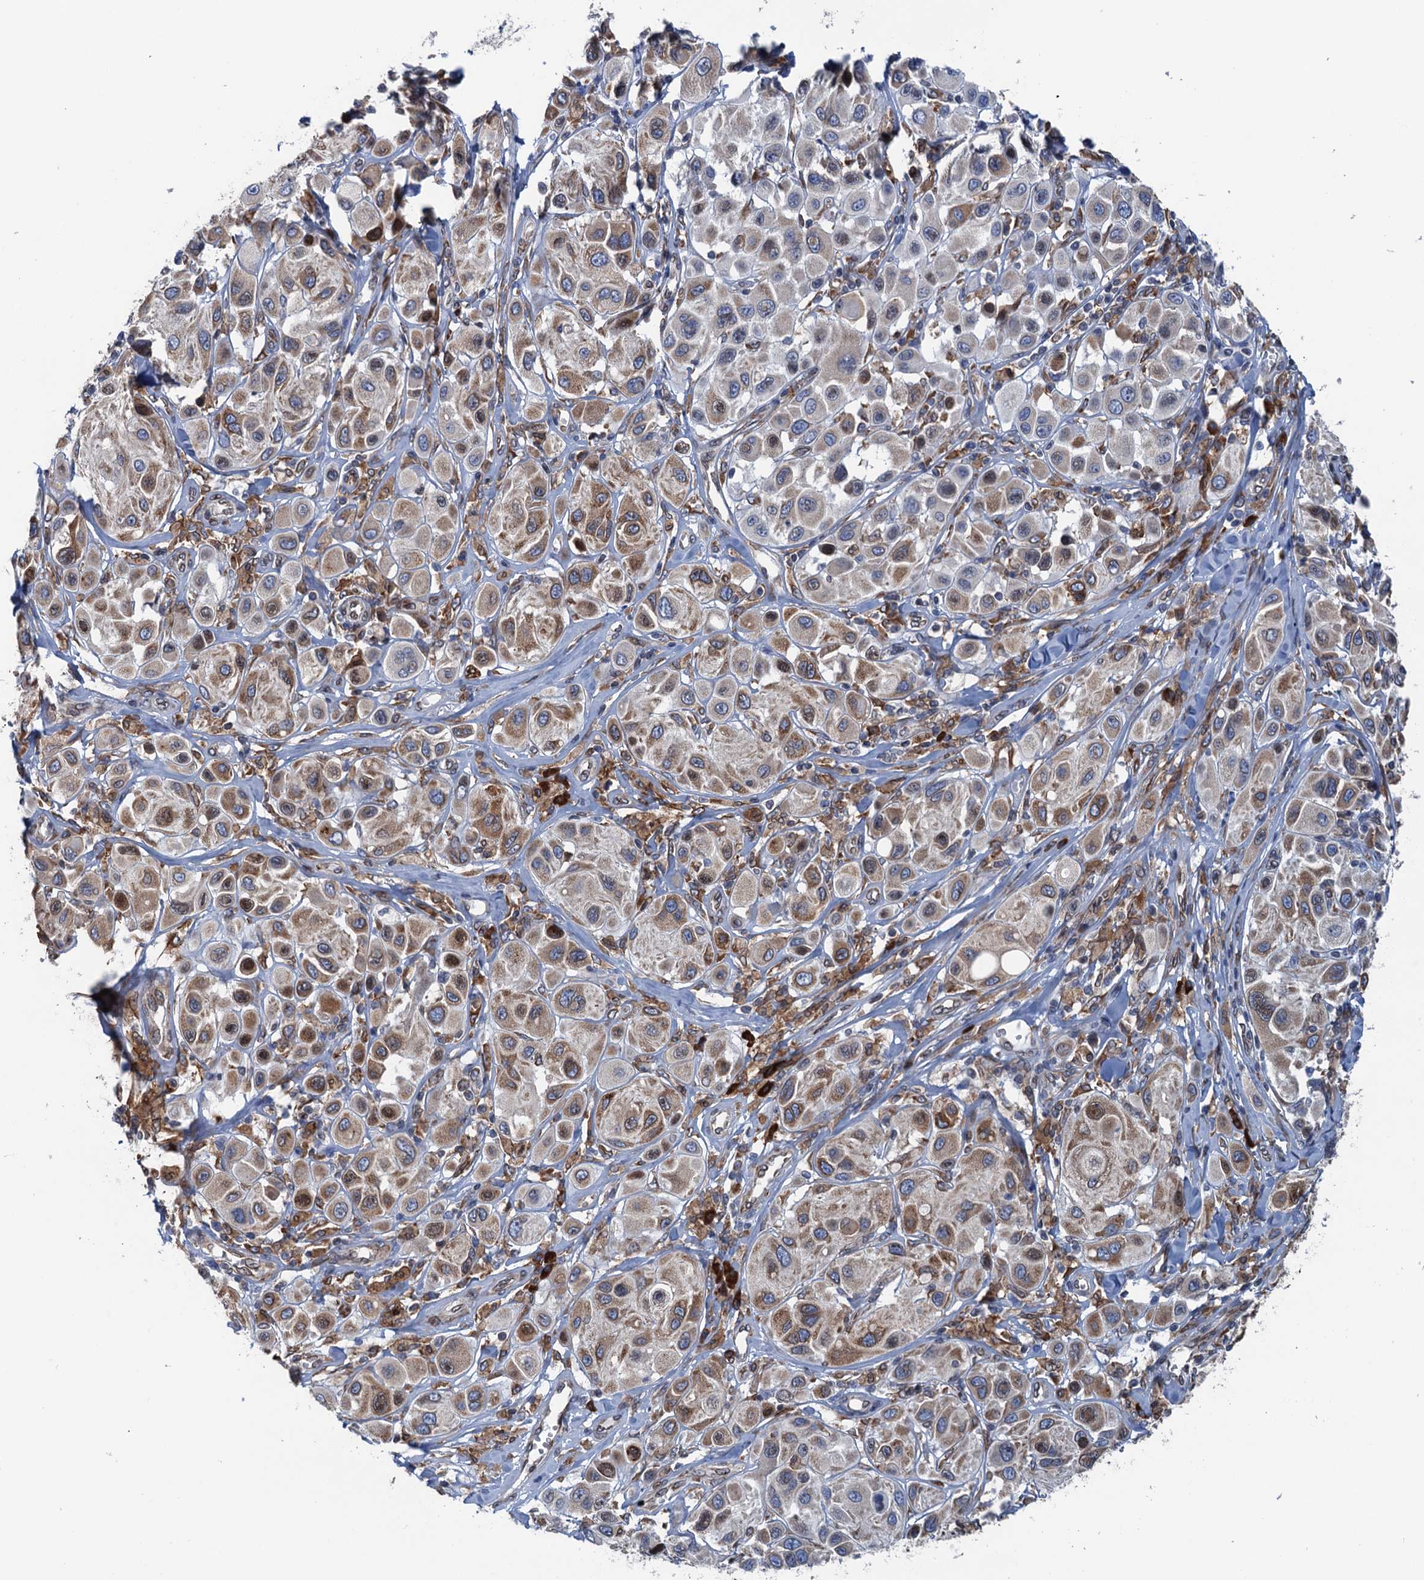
{"staining": {"intensity": "moderate", "quantity": "25%-75%", "location": "cytoplasmic/membranous"}, "tissue": "melanoma", "cell_type": "Tumor cells", "image_type": "cancer", "snomed": [{"axis": "morphology", "description": "Malignant melanoma, Metastatic site"}, {"axis": "topography", "description": "Skin"}], "caption": "Approximately 25%-75% of tumor cells in human malignant melanoma (metastatic site) exhibit moderate cytoplasmic/membranous protein positivity as visualized by brown immunohistochemical staining.", "gene": "TMEM205", "patient": {"sex": "male", "age": 41}}